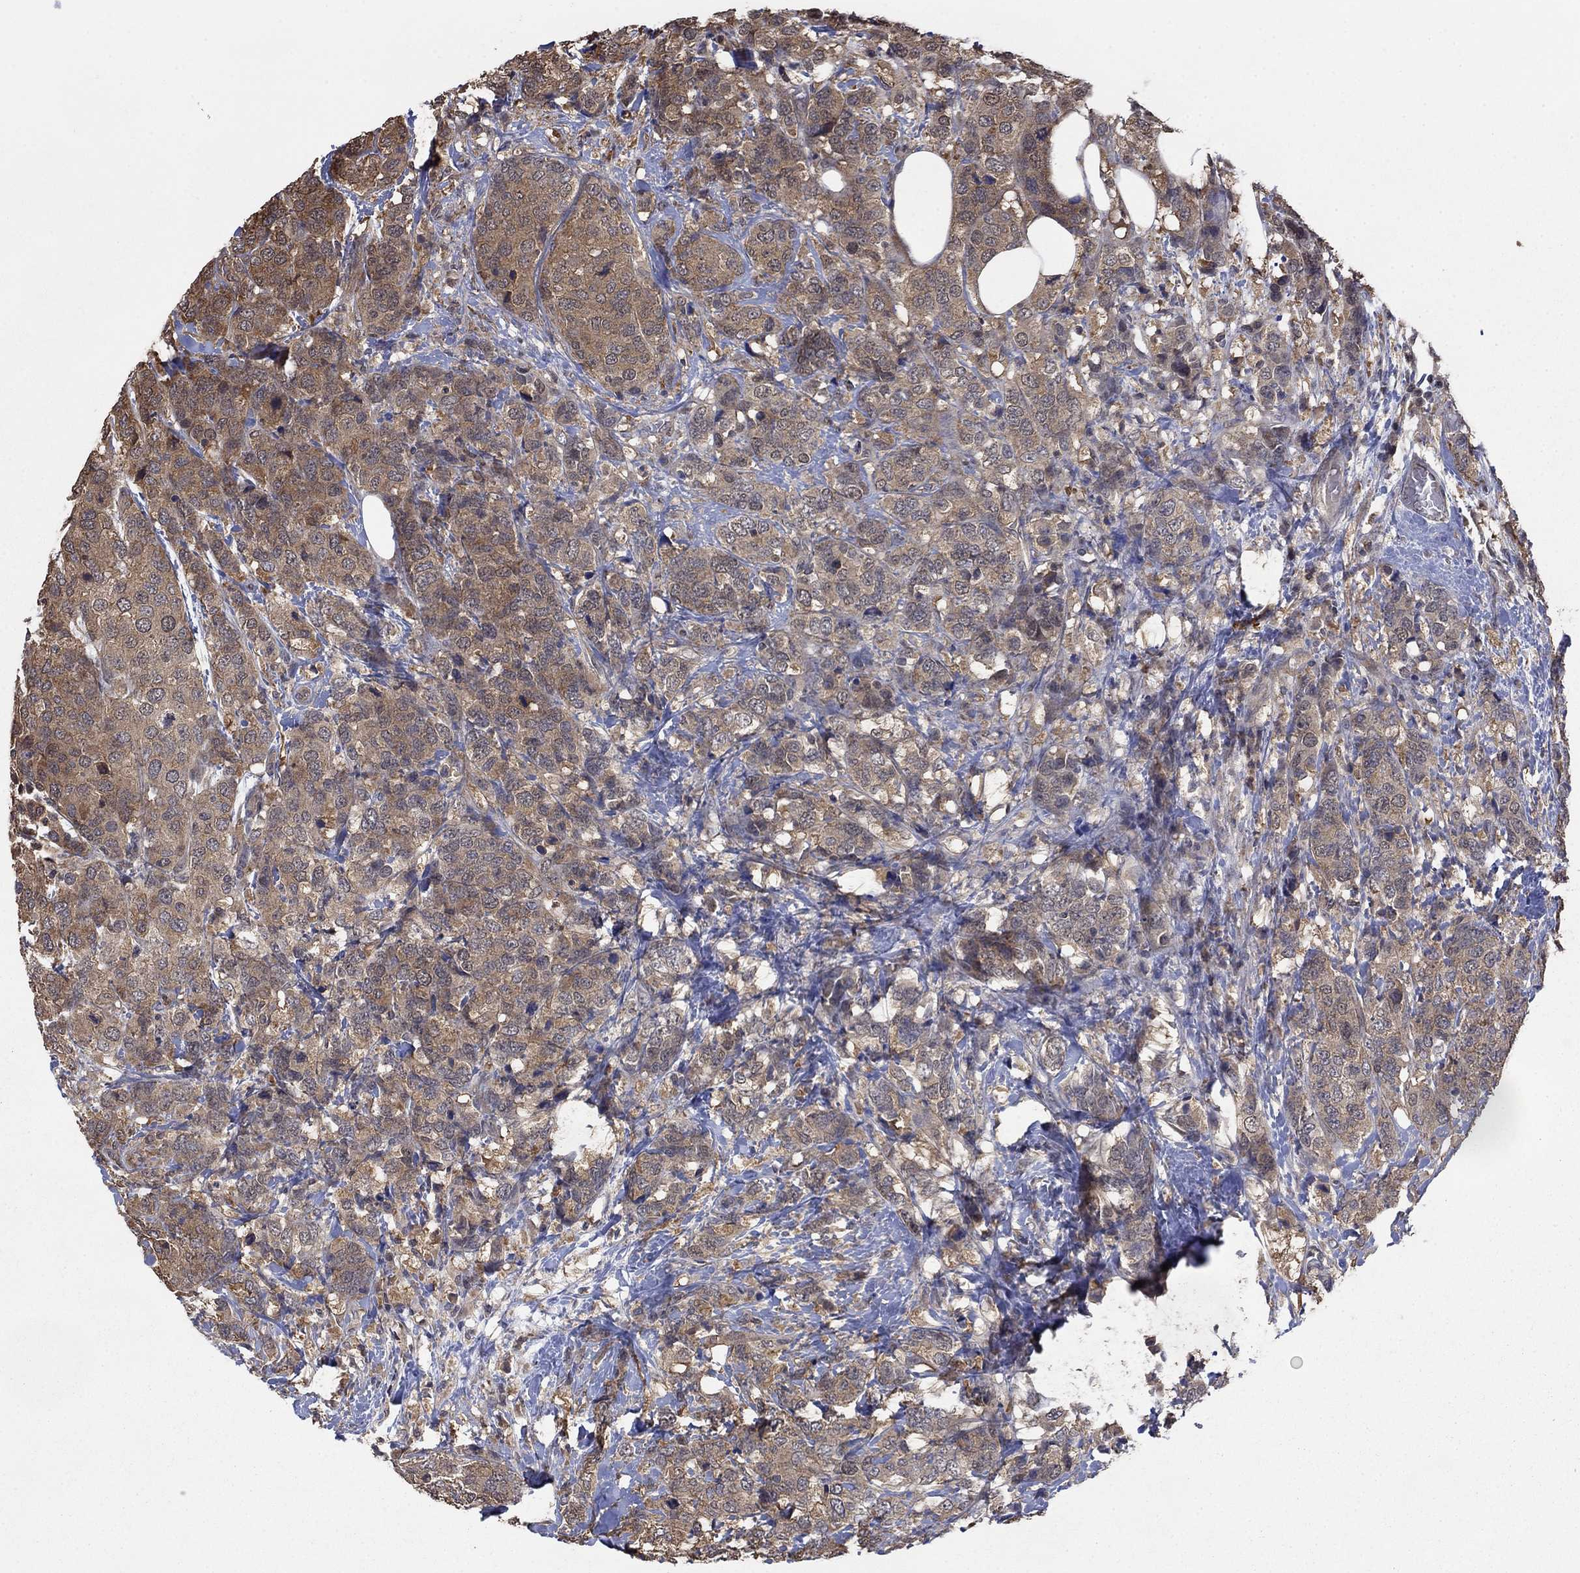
{"staining": {"intensity": "moderate", "quantity": "<25%", "location": "cytoplasmic/membranous"}, "tissue": "breast cancer", "cell_type": "Tumor cells", "image_type": "cancer", "snomed": [{"axis": "morphology", "description": "Lobular carcinoma"}, {"axis": "topography", "description": "Breast"}], "caption": "Lobular carcinoma (breast) tissue displays moderate cytoplasmic/membranous positivity in approximately <25% of tumor cells, visualized by immunohistochemistry. The staining was performed using DAB, with brown indicating positive protein expression. Nuclei are stained blue with hematoxylin.", "gene": "RNF114", "patient": {"sex": "female", "age": 59}}